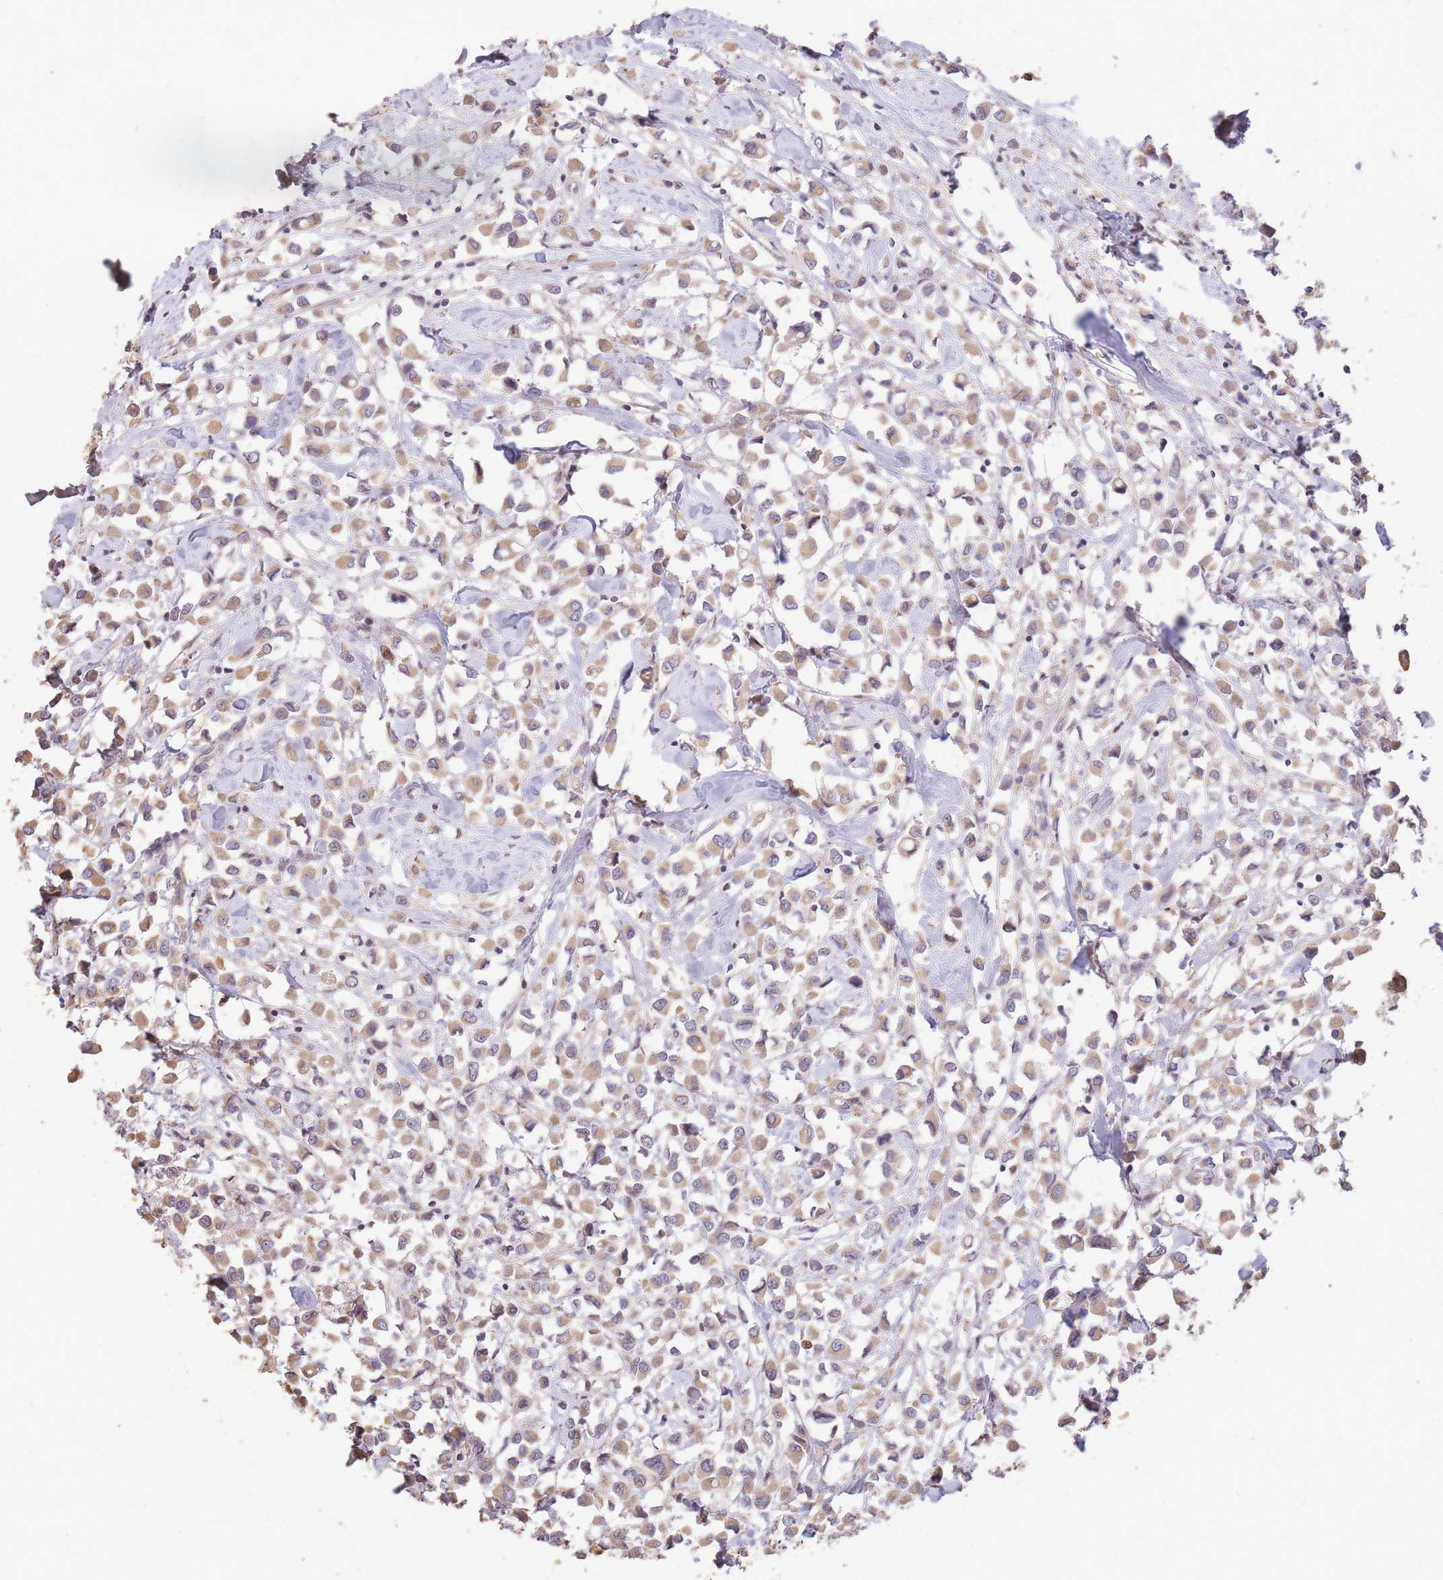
{"staining": {"intensity": "weak", "quantity": ">75%", "location": "cytoplasmic/membranous"}, "tissue": "breast cancer", "cell_type": "Tumor cells", "image_type": "cancer", "snomed": [{"axis": "morphology", "description": "Duct carcinoma"}, {"axis": "topography", "description": "Breast"}], "caption": "This image reveals immunohistochemistry staining of invasive ductal carcinoma (breast), with low weak cytoplasmic/membranous expression in about >75% of tumor cells.", "gene": "RGS14", "patient": {"sex": "female", "age": 61}}